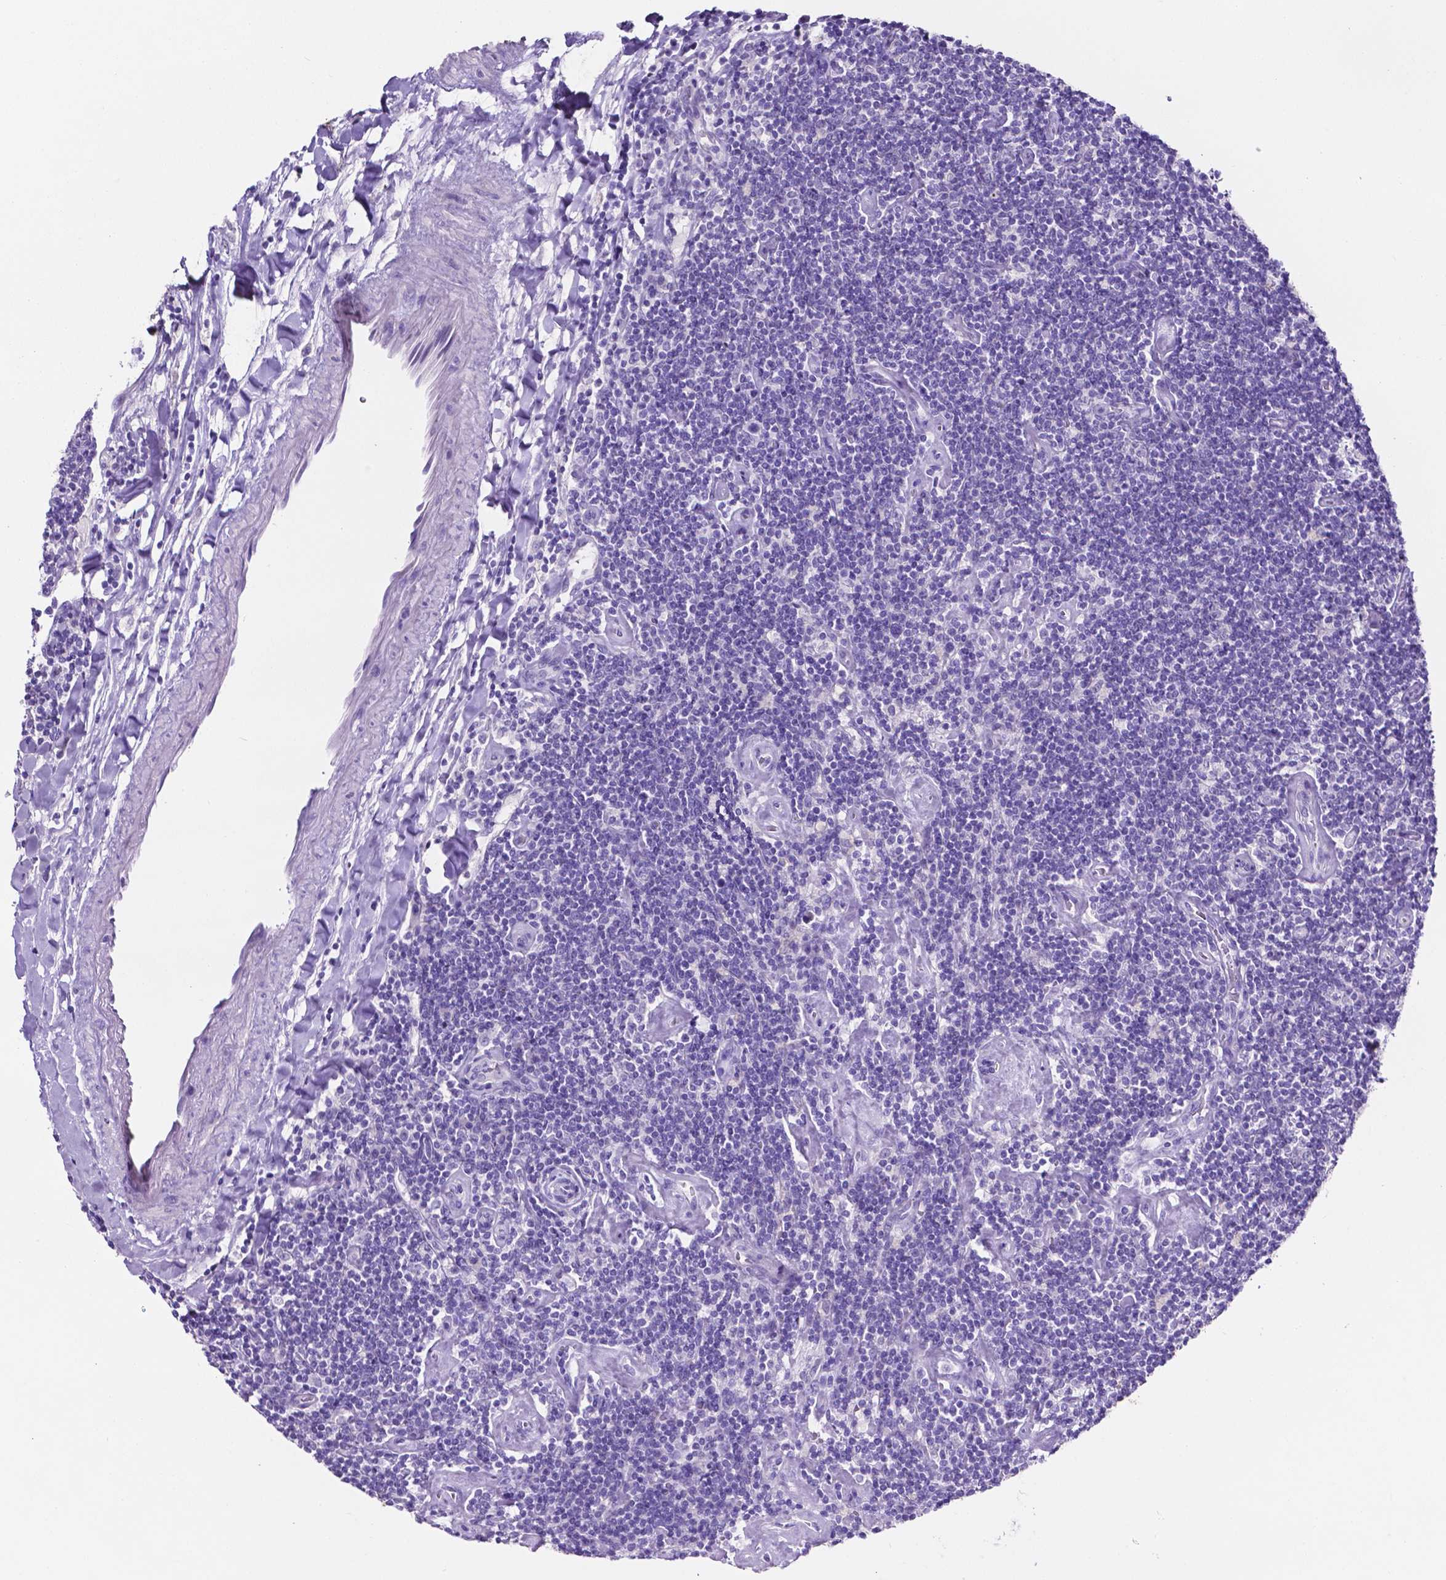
{"staining": {"intensity": "negative", "quantity": "none", "location": "none"}, "tissue": "lymphoma", "cell_type": "Tumor cells", "image_type": "cancer", "snomed": [{"axis": "morphology", "description": "Hodgkin's disease, NOS"}, {"axis": "topography", "description": "Lymph node"}], "caption": "This micrograph is of lymphoma stained with IHC to label a protein in brown with the nuclei are counter-stained blue. There is no positivity in tumor cells.", "gene": "SLC22A2", "patient": {"sex": "male", "age": 40}}